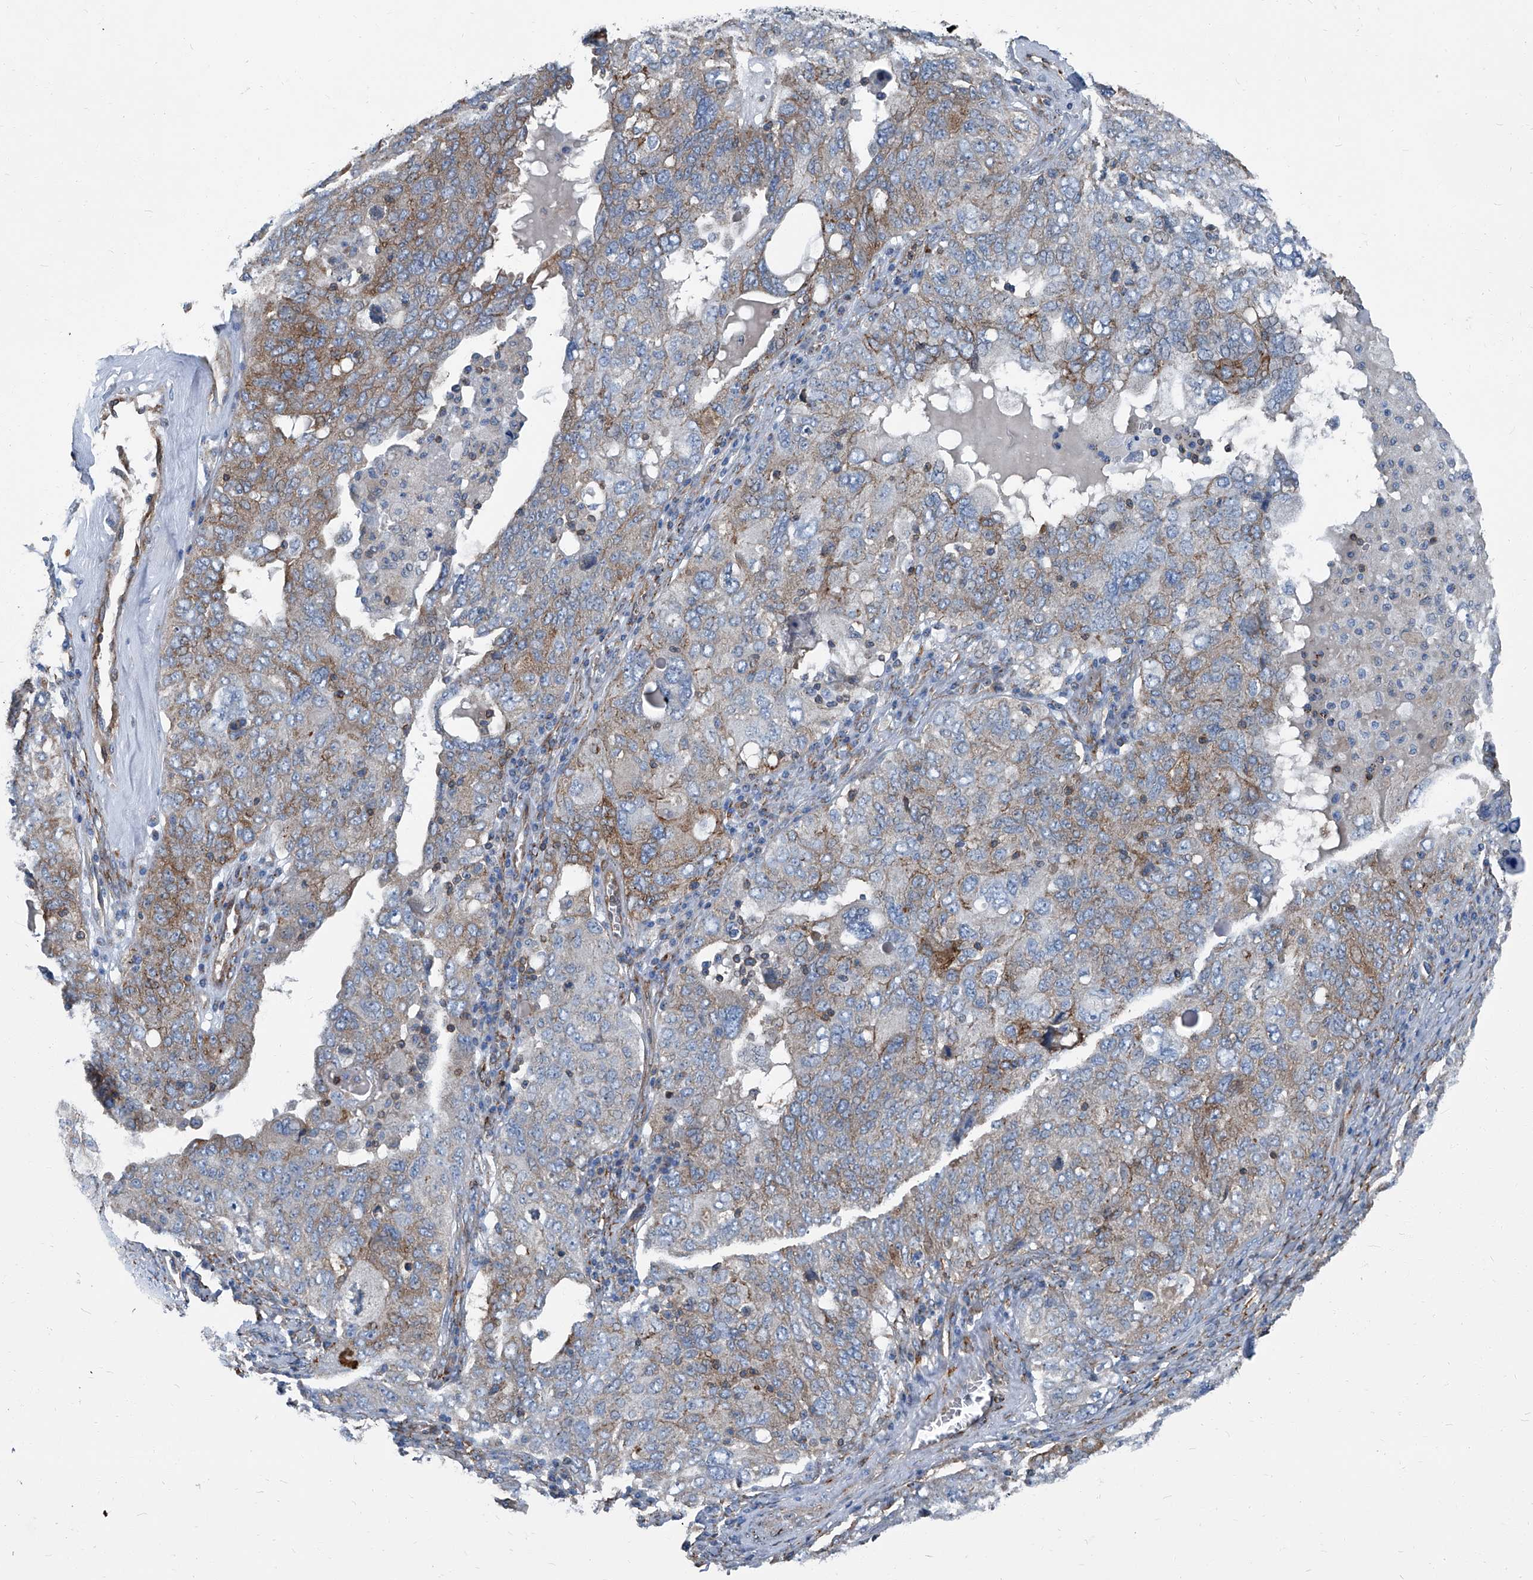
{"staining": {"intensity": "weak", "quantity": "<25%", "location": "cytoplasmic/membranous"}, "tissue": "ovarian cancer", "cell_type": "Tumor cells", "image_type": "cancer", "snomed": [{"axis": "morphology", "description": "Carcinoma, endometroid"}, {"axis": "topography", "description": "Ovary"}], "caption": "A high-resolution histopathology image shows IHC staining of ovarian cancer, which displays no significant staining in tumor cells.", "gene": "SEPTIN7", "patient": {"sex": "female", "age": 62}}